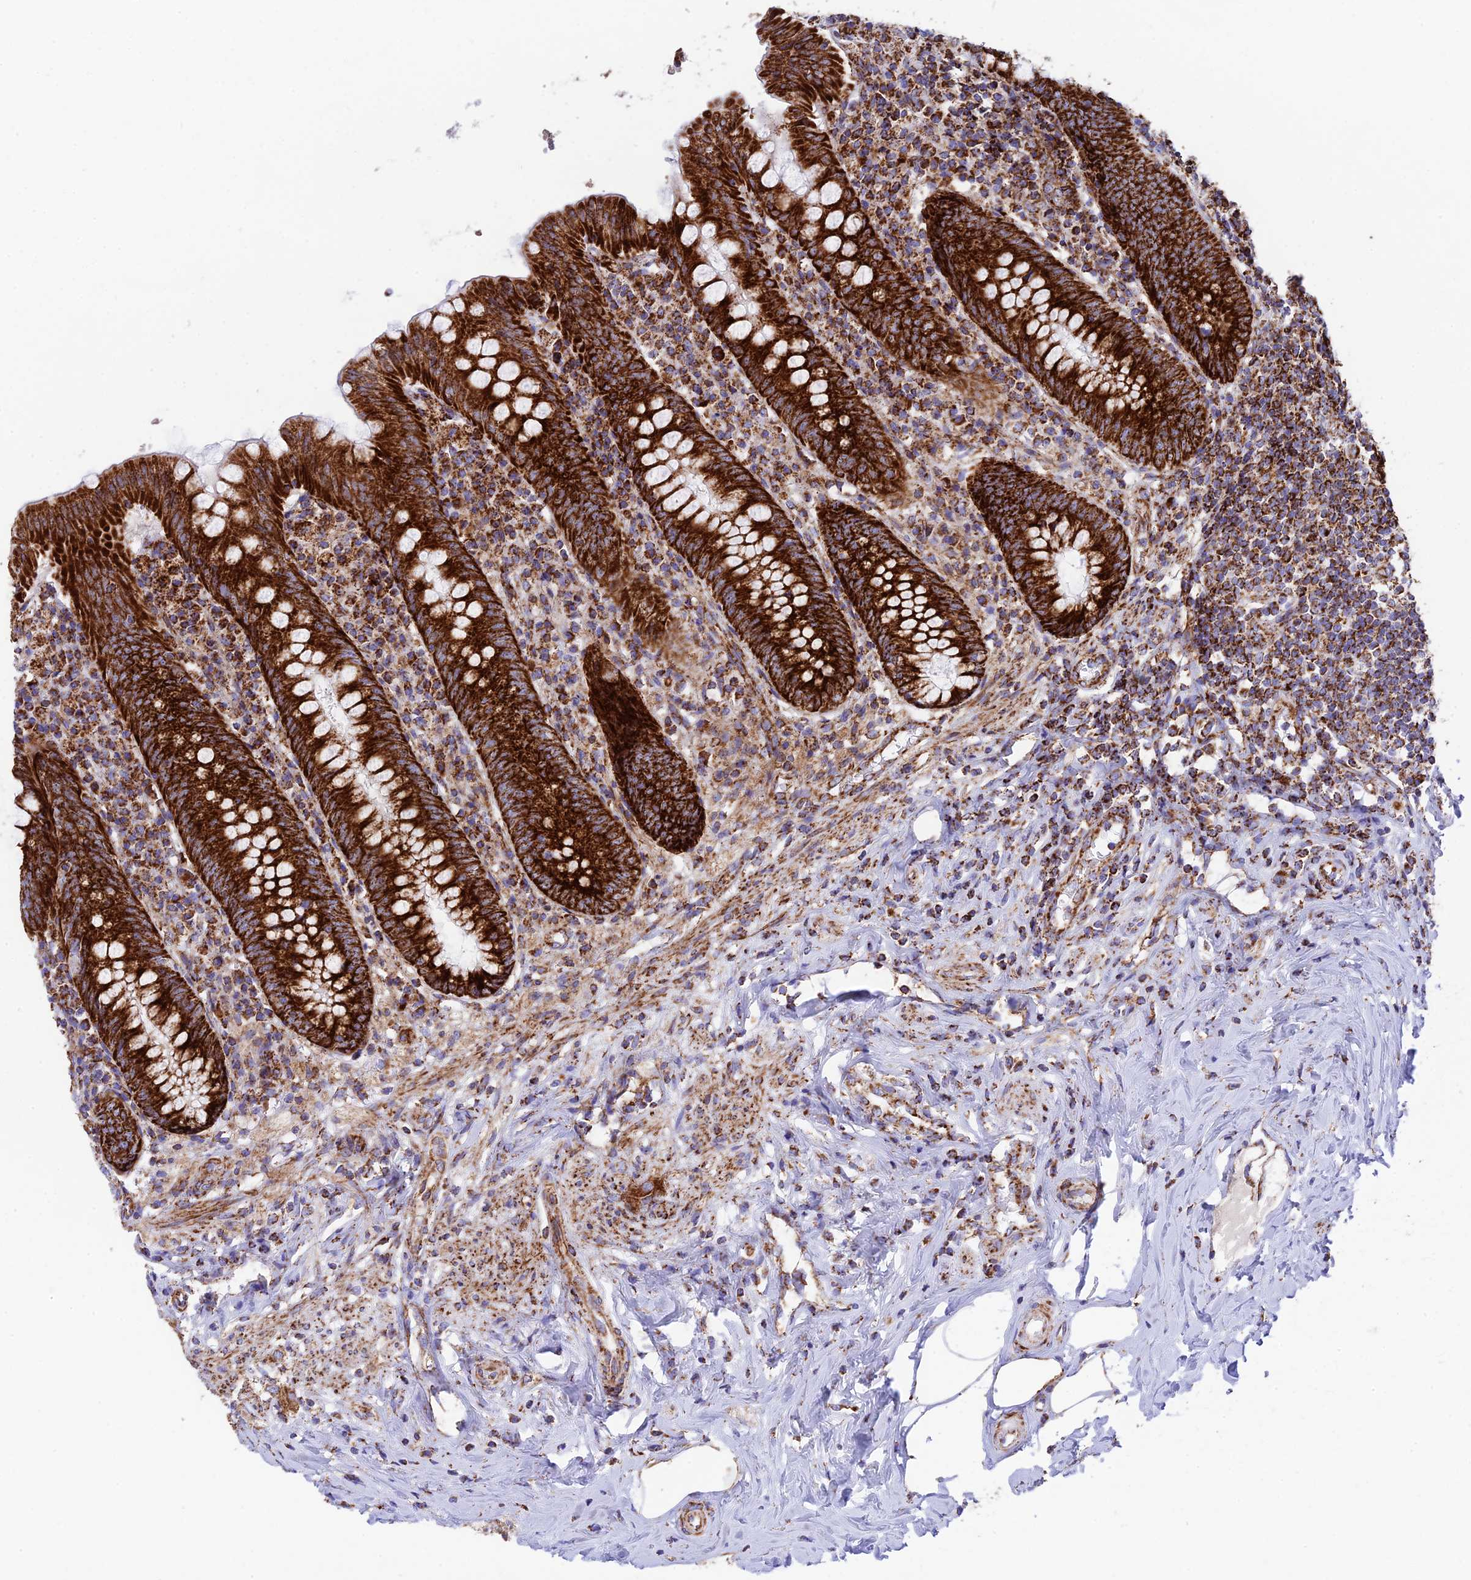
{"staining": {"intensity": "strong", "quantity": ">75%", "location": "cytoplasmic/membranous"}, "tissue": "appendix", "cell_type": "Glandular cells", "image_type": "normal", "snomed": [{"axis": "morphology", "description": "Normal tissue, NOS"}, {"axis": "topography", "description": "Appendix"}], "caption": "IHC of benign human appendix reveals high levels of strong cytoplasmic/membranous expression in approximately >75% of glandular cells.", "gene": "CHCHD3", "patient": {"sex": "female", "age": 54}}